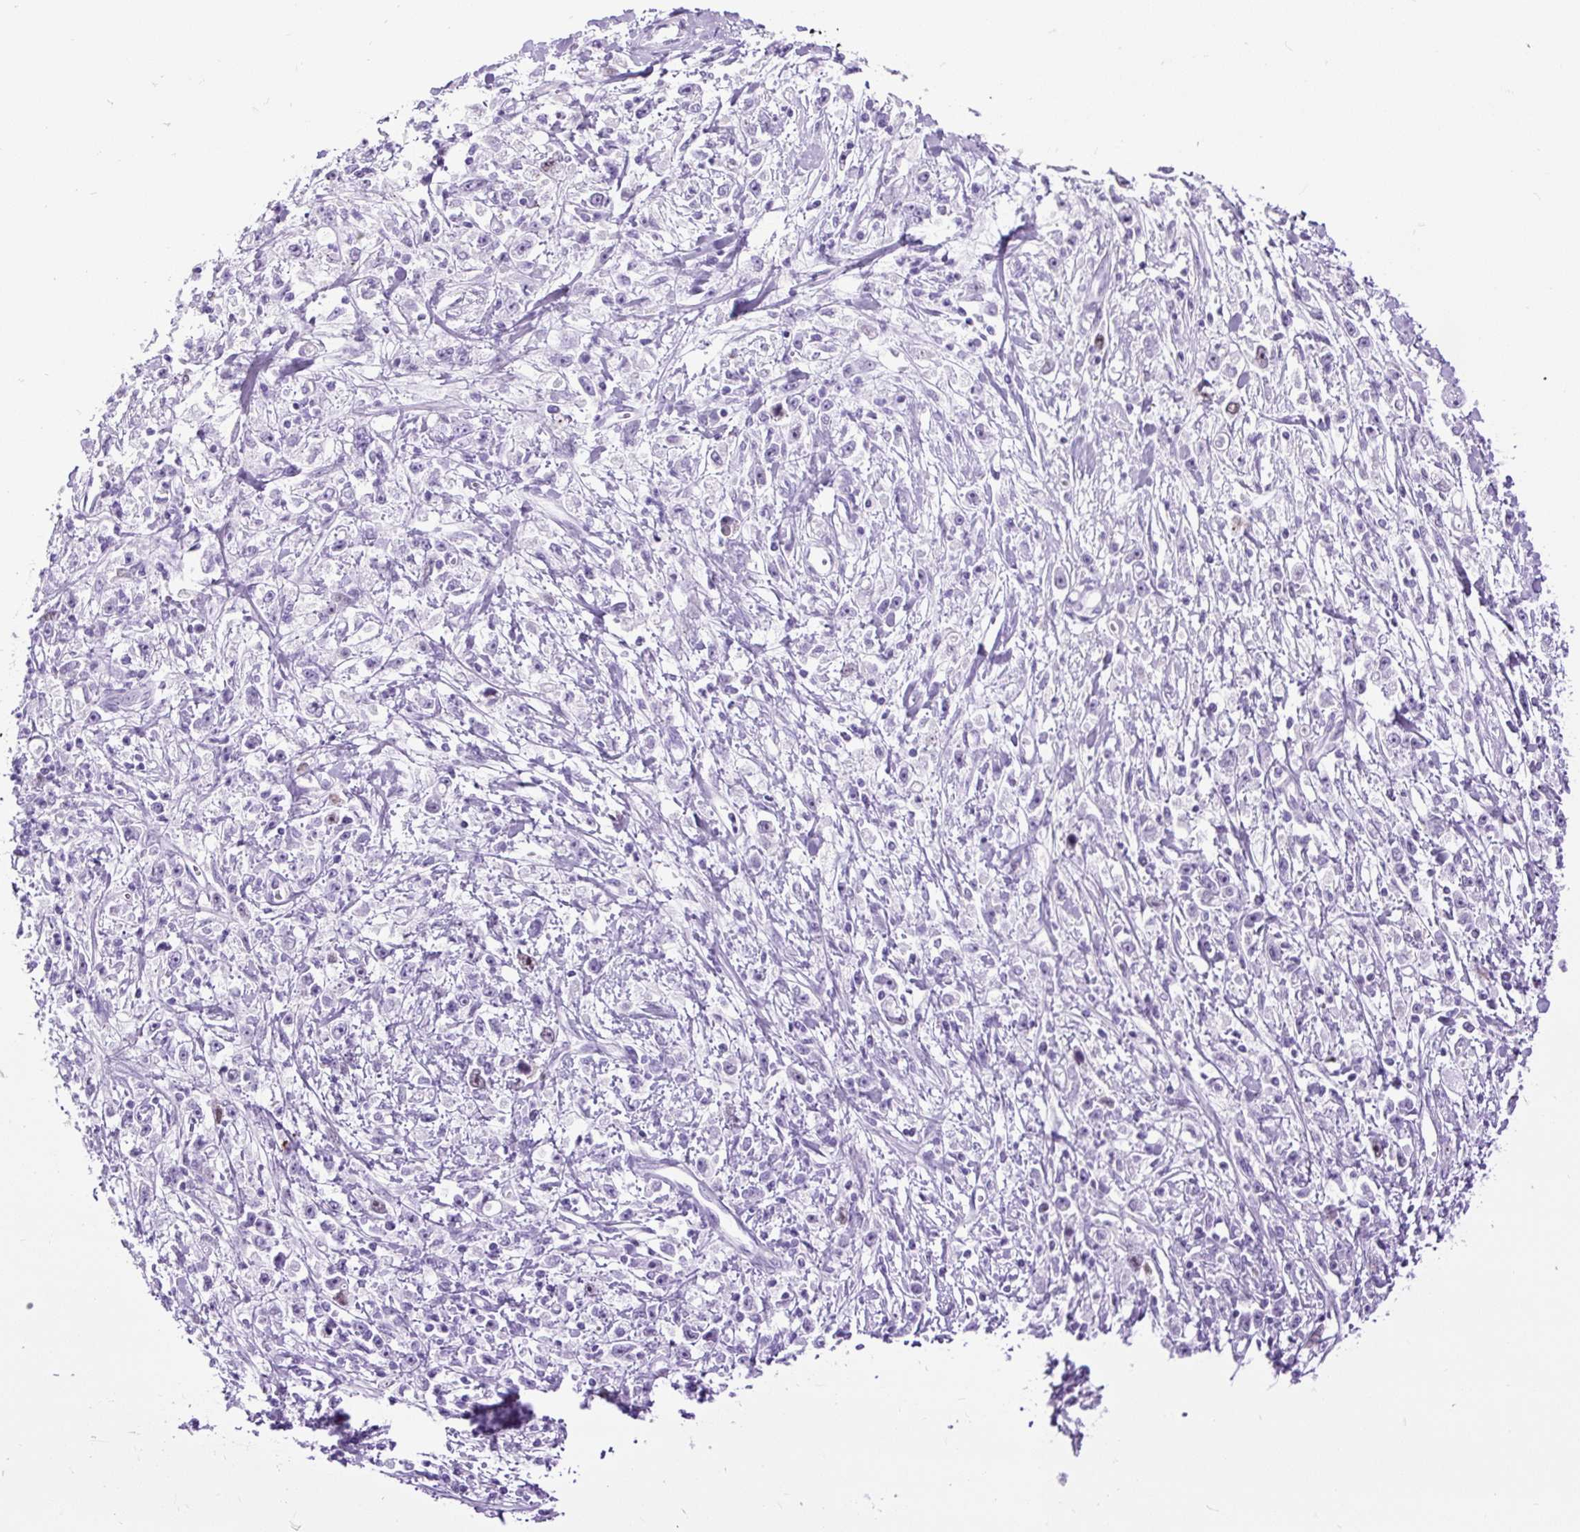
{"staining": {"intensity": "negative", "quantity": "none", "location": "none"}, "tissue": "stomach cancer", "cell_type": "Tumor cells", "image_type": "cancer", "snomed": [{"axis": "morphology", "description": "Adenocarcinoma, NOS"}, {"axis": "topography", "description": "Stomach"}], "caption": "This is a histopathology image of immunohistochemistry (IHC) staining of stomach cancer, which shows no positivity in tumor cells.", "gene": "RACGAP1", "patient": {"sex": "female", "age": 59}}